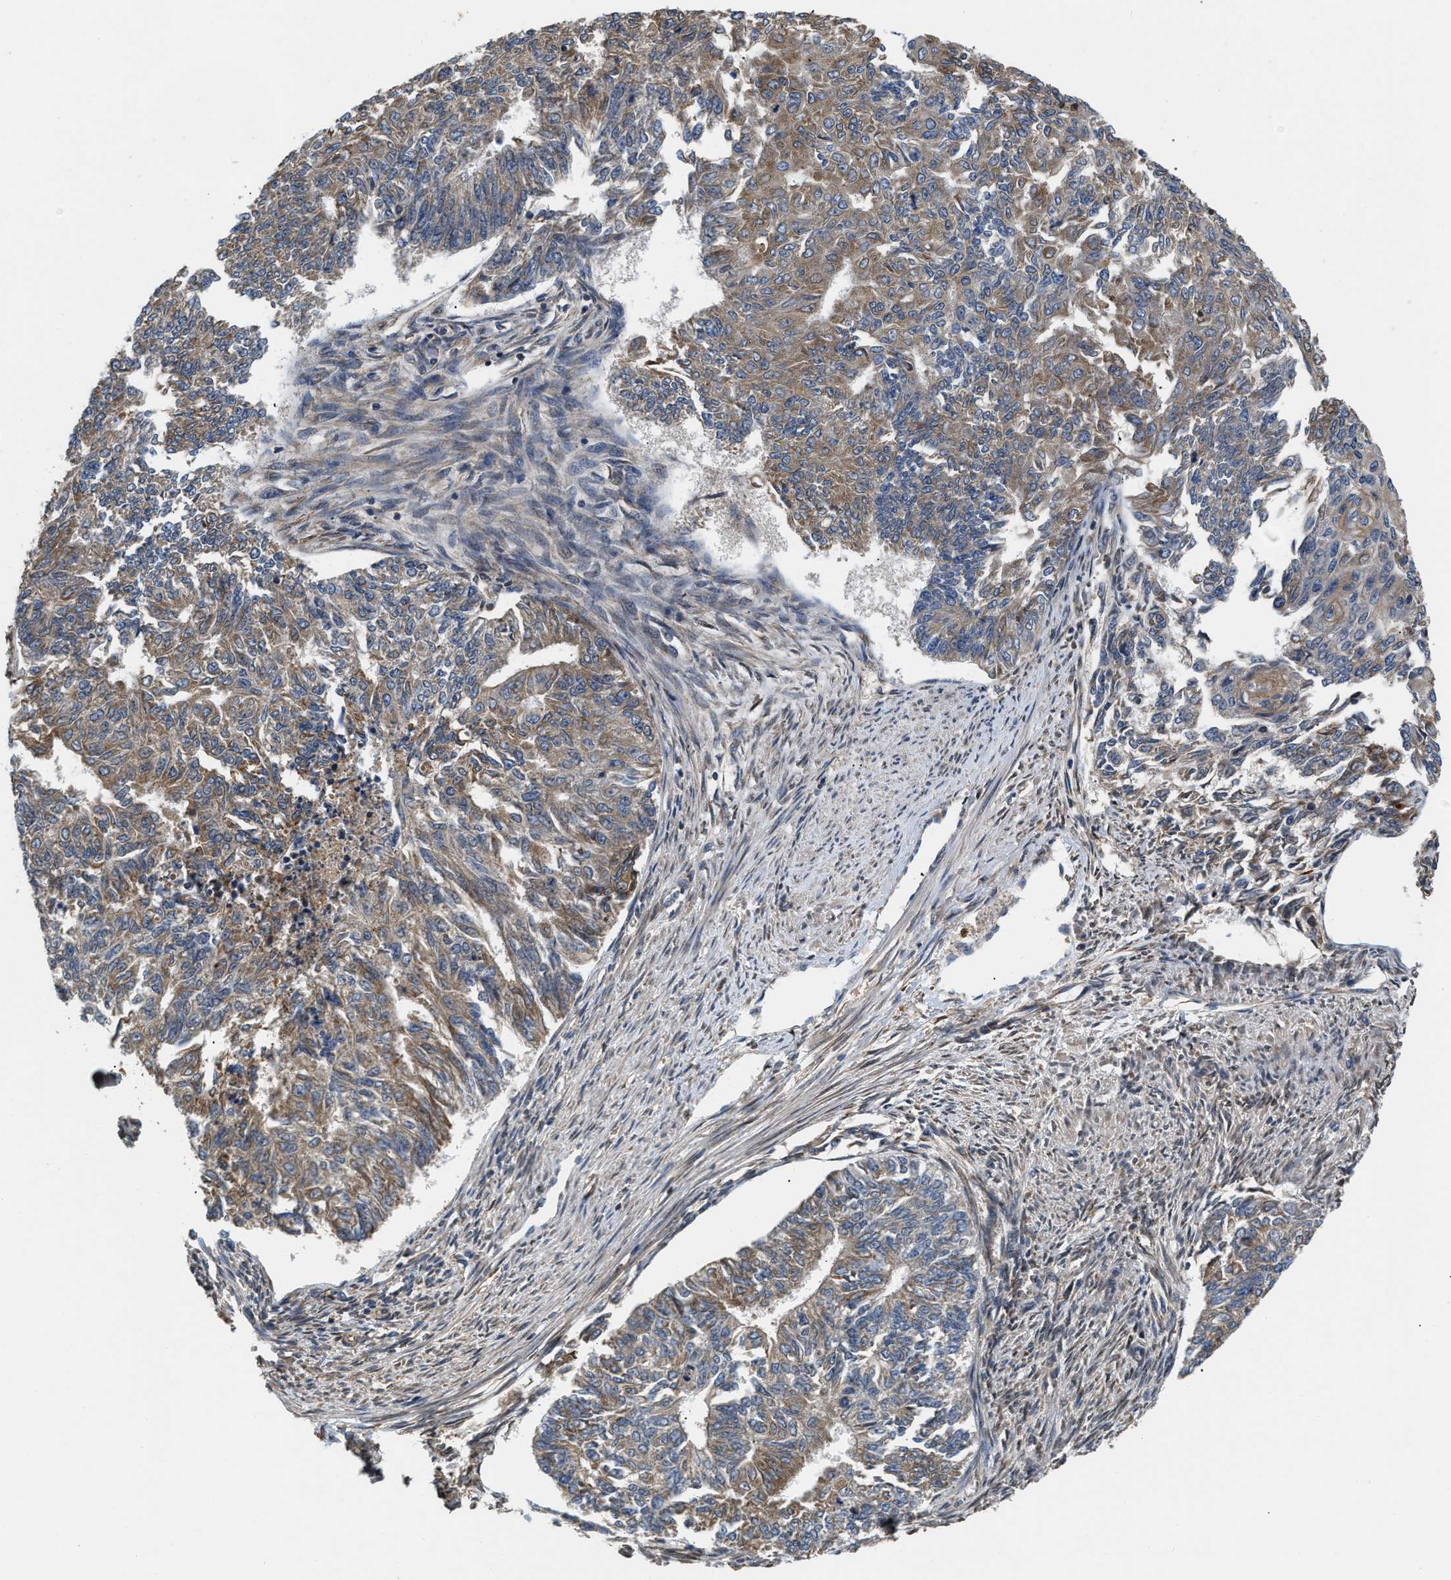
{"staining": {"intensity": "moderate", "quantity": ">75%", "location": "cytoplasmic/membranous"}, "tissue": "endometrial cancer", "cell_type": "Tumor cells", "image_type": "cancer", "snomed": [{"axis": "morphology", "description": "Adenocarcinoma, NOS"}, {"axis": "topography", "description": "Endometrium"}], "caption": "Endometrial adenocarcinoma was stained to show a protein in brown. There is medium levels of moderate cytoplasmic/membranous staining in approximately >75% of tumor cells. (DAB = brown stain, brightfield microscopy at high magnification).", "gene": "CEP128", "patient": {"sex": "female", "age": 32}}